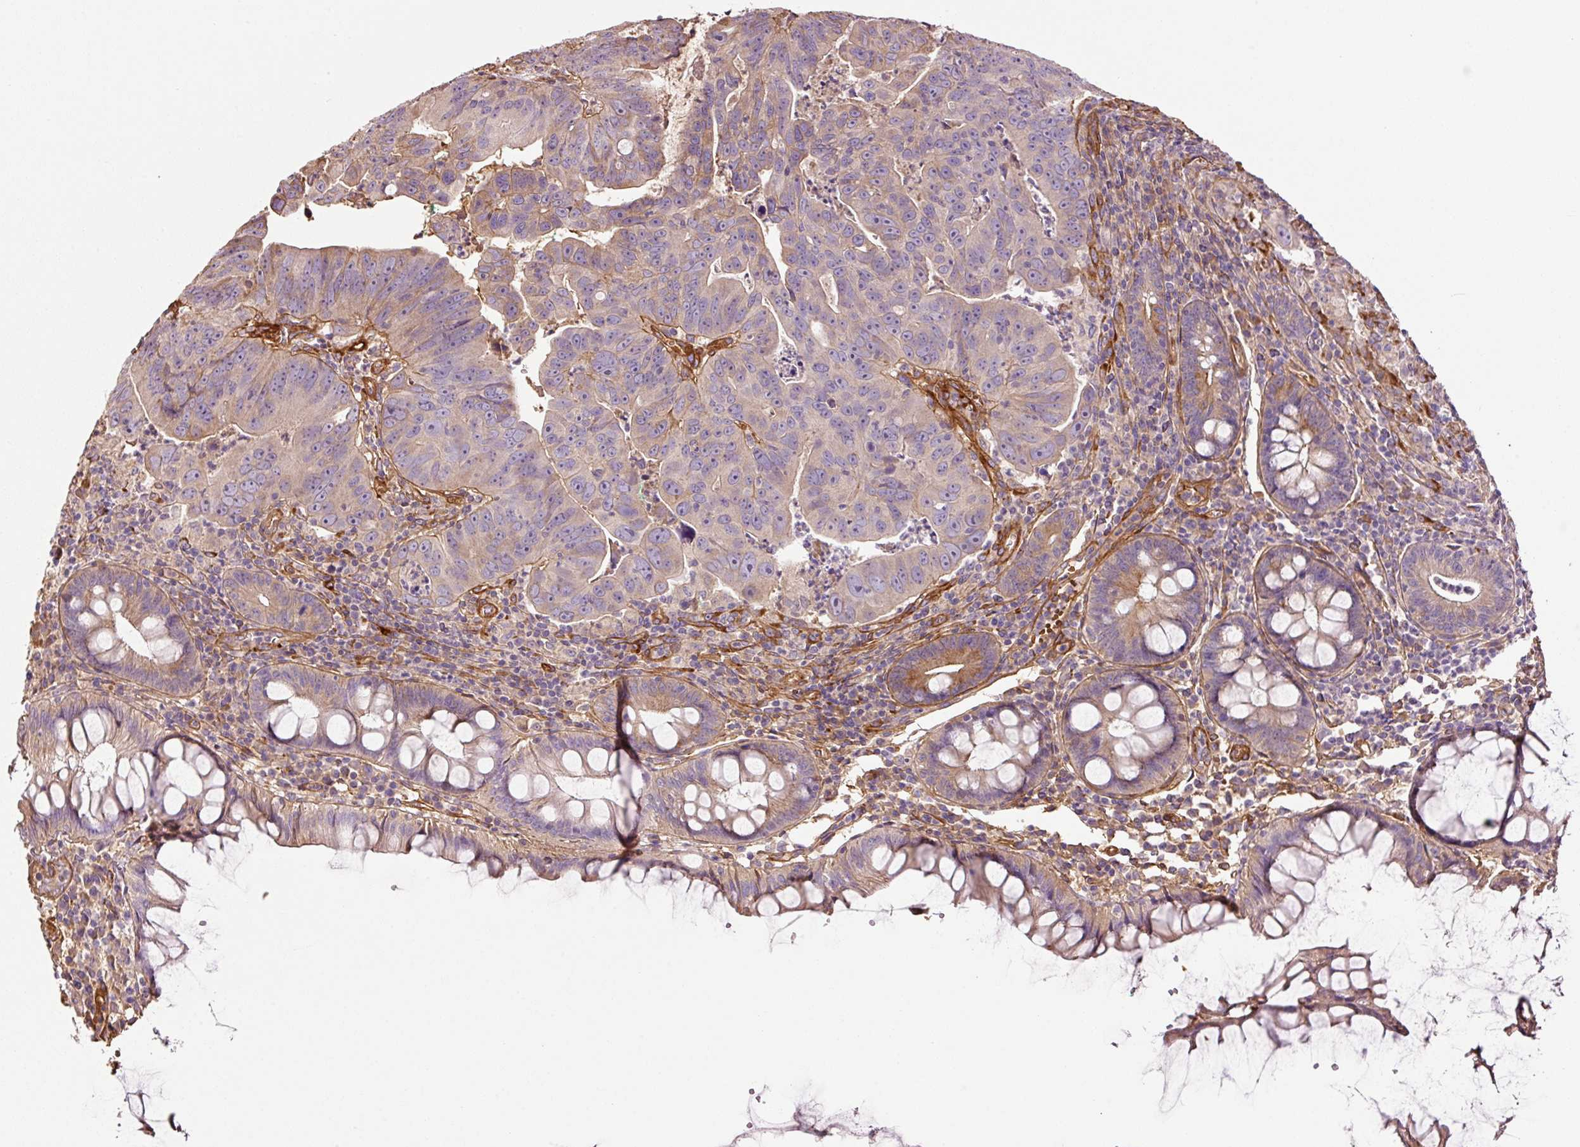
{"staining": {"intensity": "negative", "quantity": "none", "location": "none"}, "tissue": "colorectal cancer", "cell_type": "Tumor cells", "image_type": "cancer", "snomed": [{"axis": "morphology", "description": "Adenocarcinoma, NOS"}, {"axis": "topography", "description": "Rectum"}], "caption": "High magnification brightfield microscopy of colorectal adenocarcinoma stained with DAB (3,3'-diaminobenzidine) (brown) and counterstained with hematoxylin (blue): tumor cells show no significant expression.", "gene": "NID2", "patient": {"sex": "male", "age": 69}}